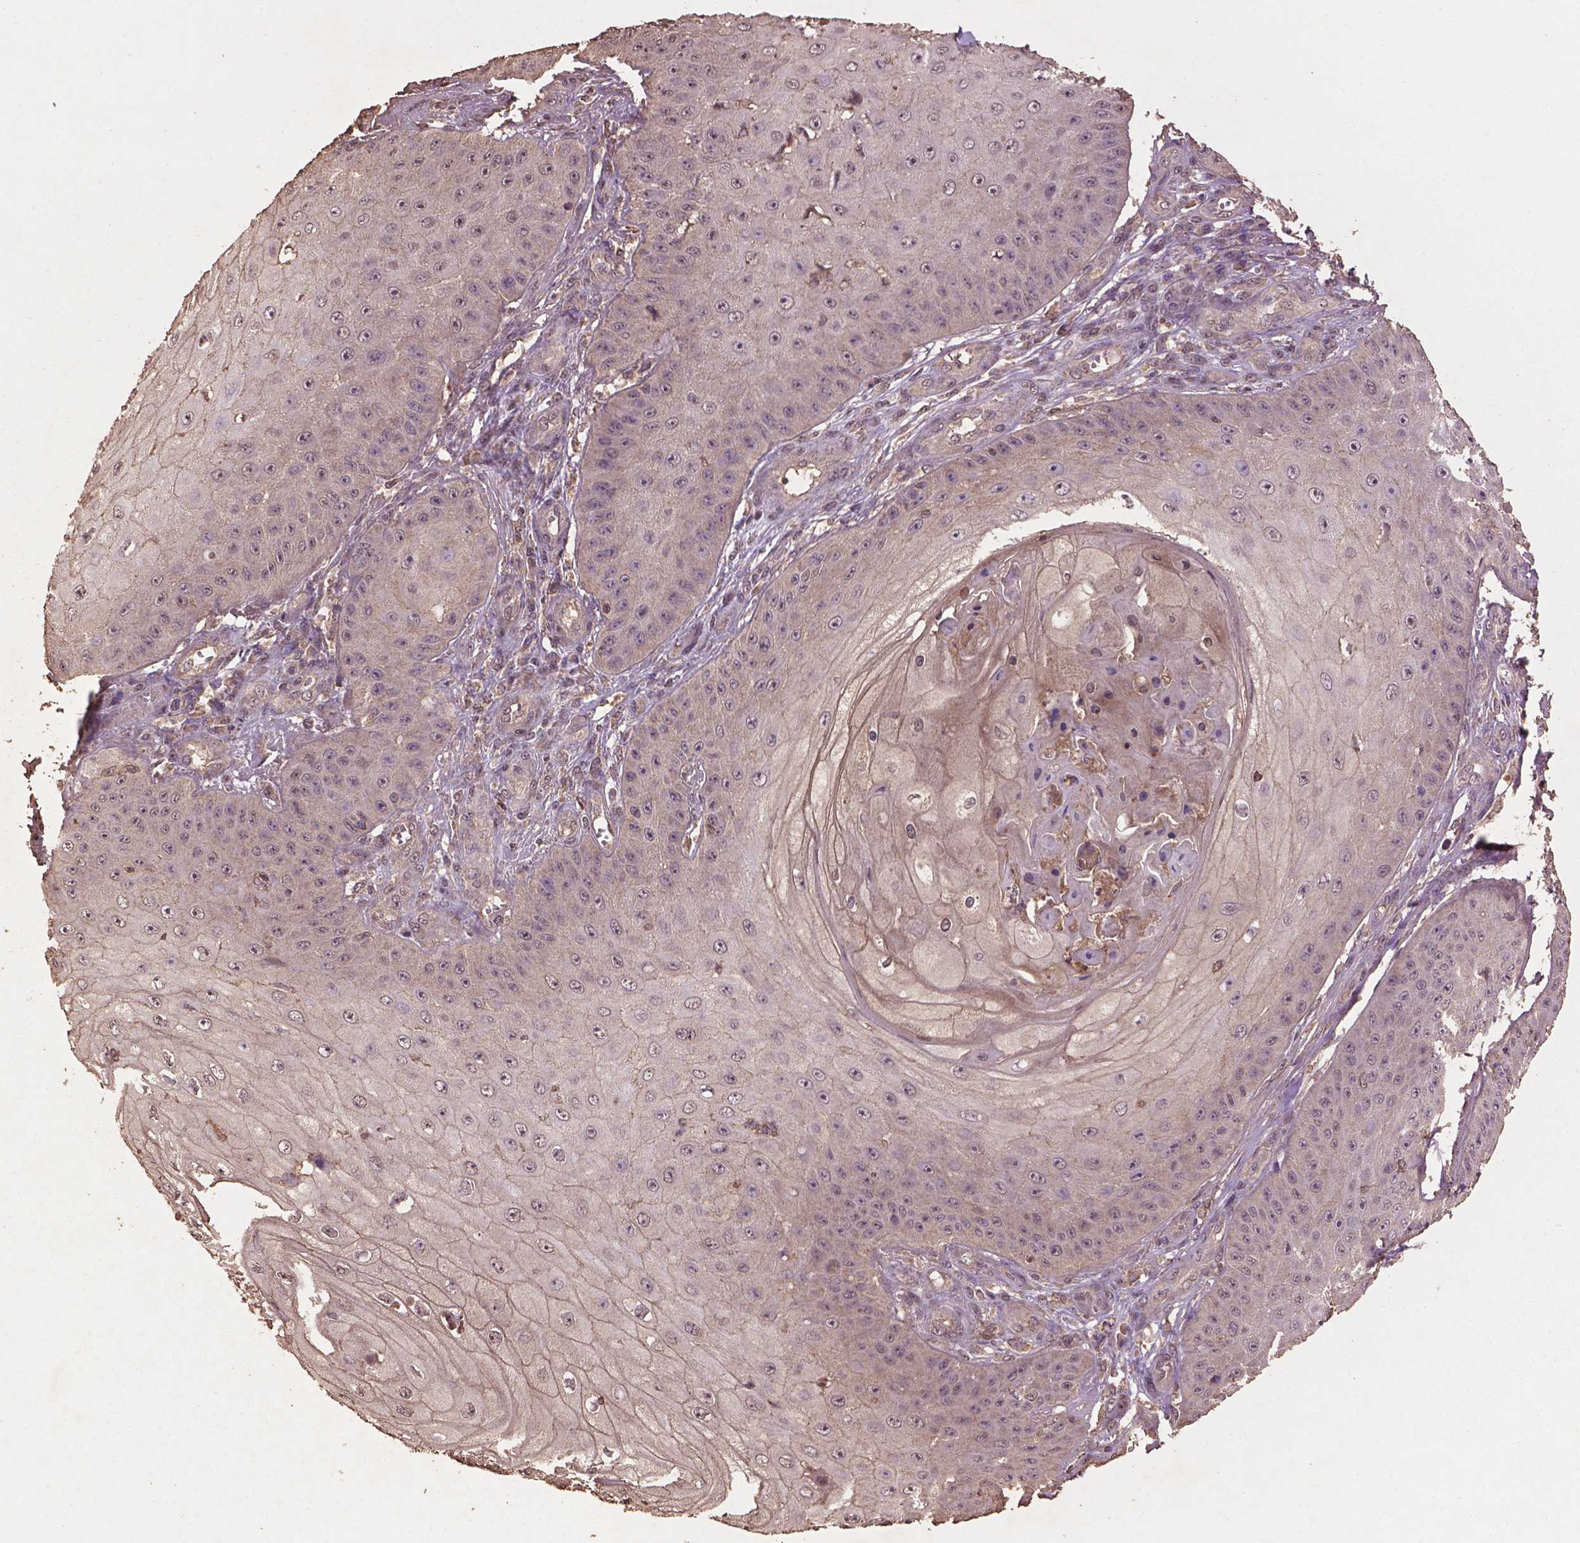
{"staining": {"intensity": "negative", "quantity": "none", "location": "none"}, "tissue": "skin cancer", "cell_type": "Tumor cells", "image_type": "cancer", "snomed": [{"axis": "morphology", "description": "Squamous cell carcinoma, NOS"}, {"axis": "topography", "description": "Skin"}], "caption": "Micrograph shows no significant protein staining in tumor cells of skin squamous cell carcinoma.", "gene": "BABAM1", "patient": {"sex": "male", "age": 70}}